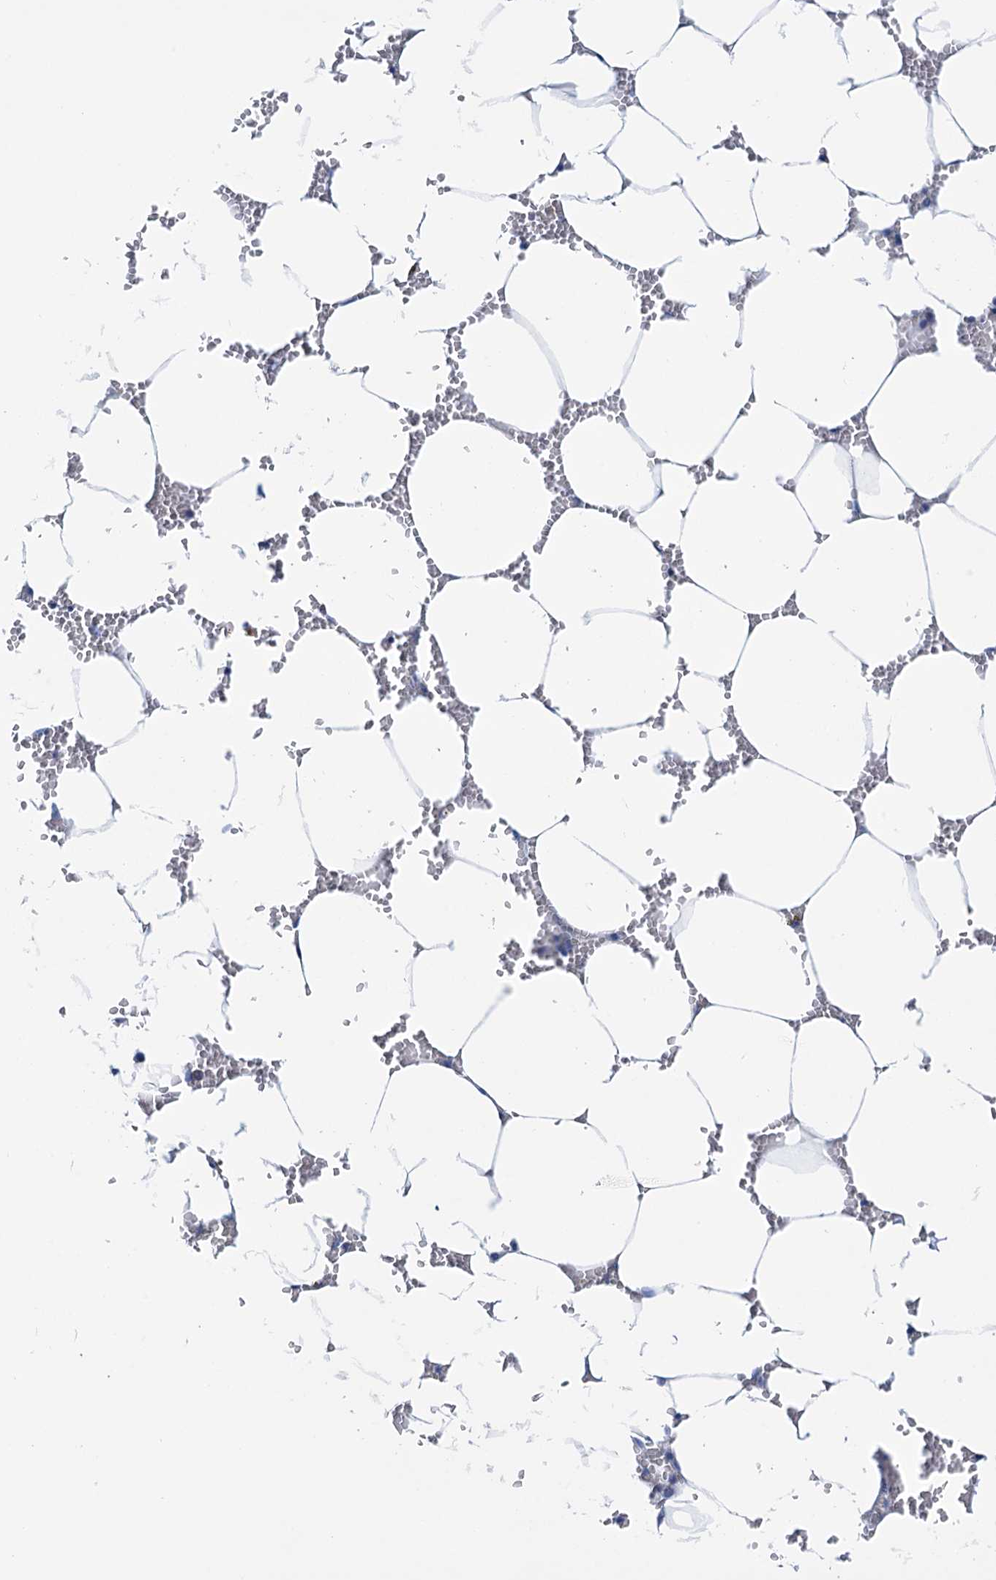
{"staining": {"intensity": "negative", "quantity": "none", "location": "none"}, "tissue": "bone marrow", "cell_type": "Hematopoietic cells", "image_type": "normal", "snomed": [{"axis": "morphology", "description": "Normal tissue, NOS"}, {"axis": "topography", "description": "Bone marrow"}], "caption": "Histopathology image shows no protein expression in hematopoietic cells of normal bone marrow.", "gene": "MYOZ3", "patient": {"sex": "male", "age": 70}}